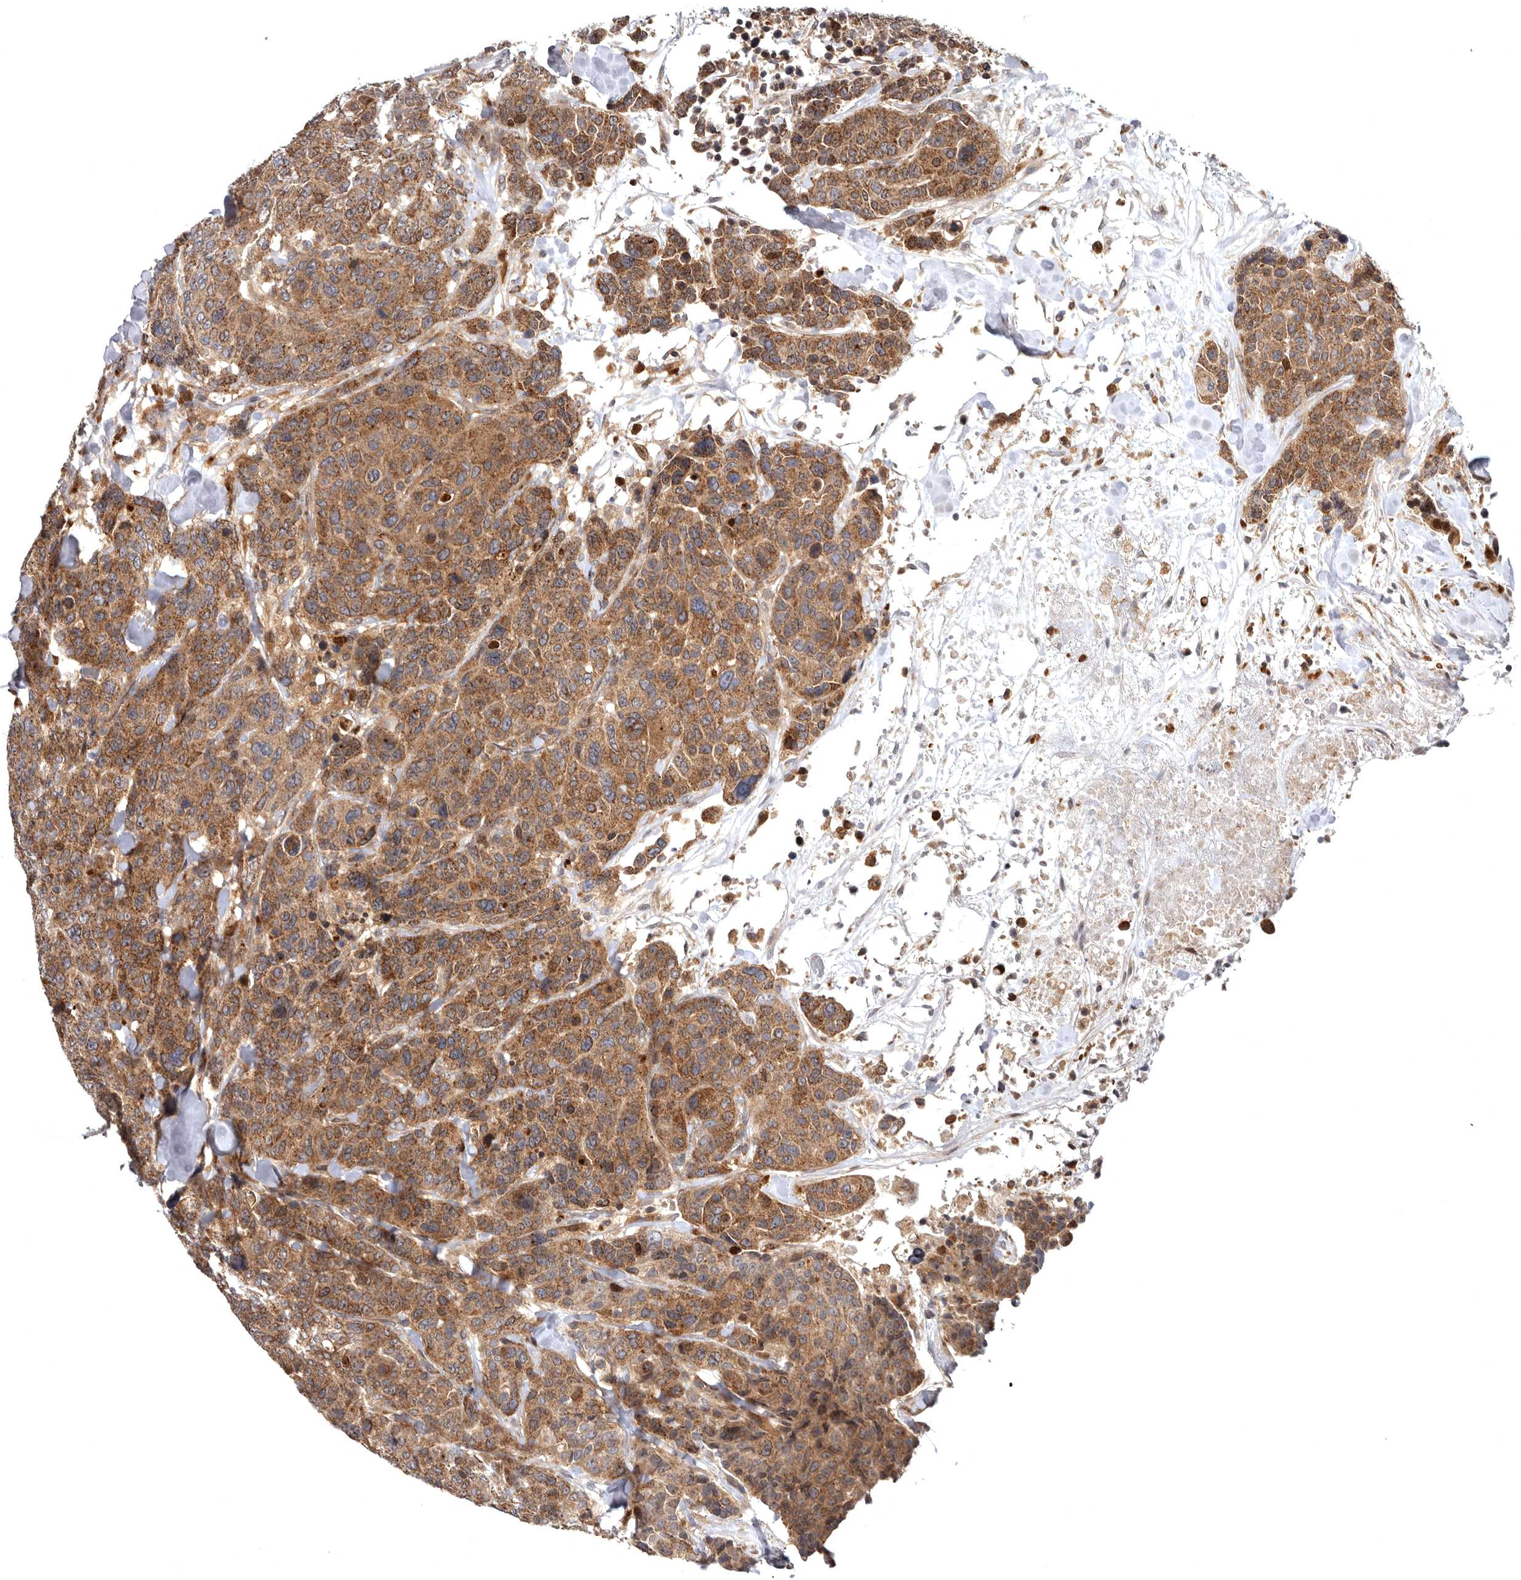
{"staining": {"intensity": "moderate", "quantity": ">75%", "location": "cytoplasmic/membranous"}, "tissue": "breast cancer", "cell_type": "Tumor cells", "image_type": "cancer", "snomed": [{"axis": "morphology", "description": "Duct carcinoma"}, {"axis": "topography", "description": "Breast"}], "caption": "Protein analysis of breast infiltrating ductal carcinoma tissue displays moderate cytoplasmic/membranous staining in about >75% of tumor cells.", "gene": "FGFR4", "patient": {"sex": "female", "age": 37}}